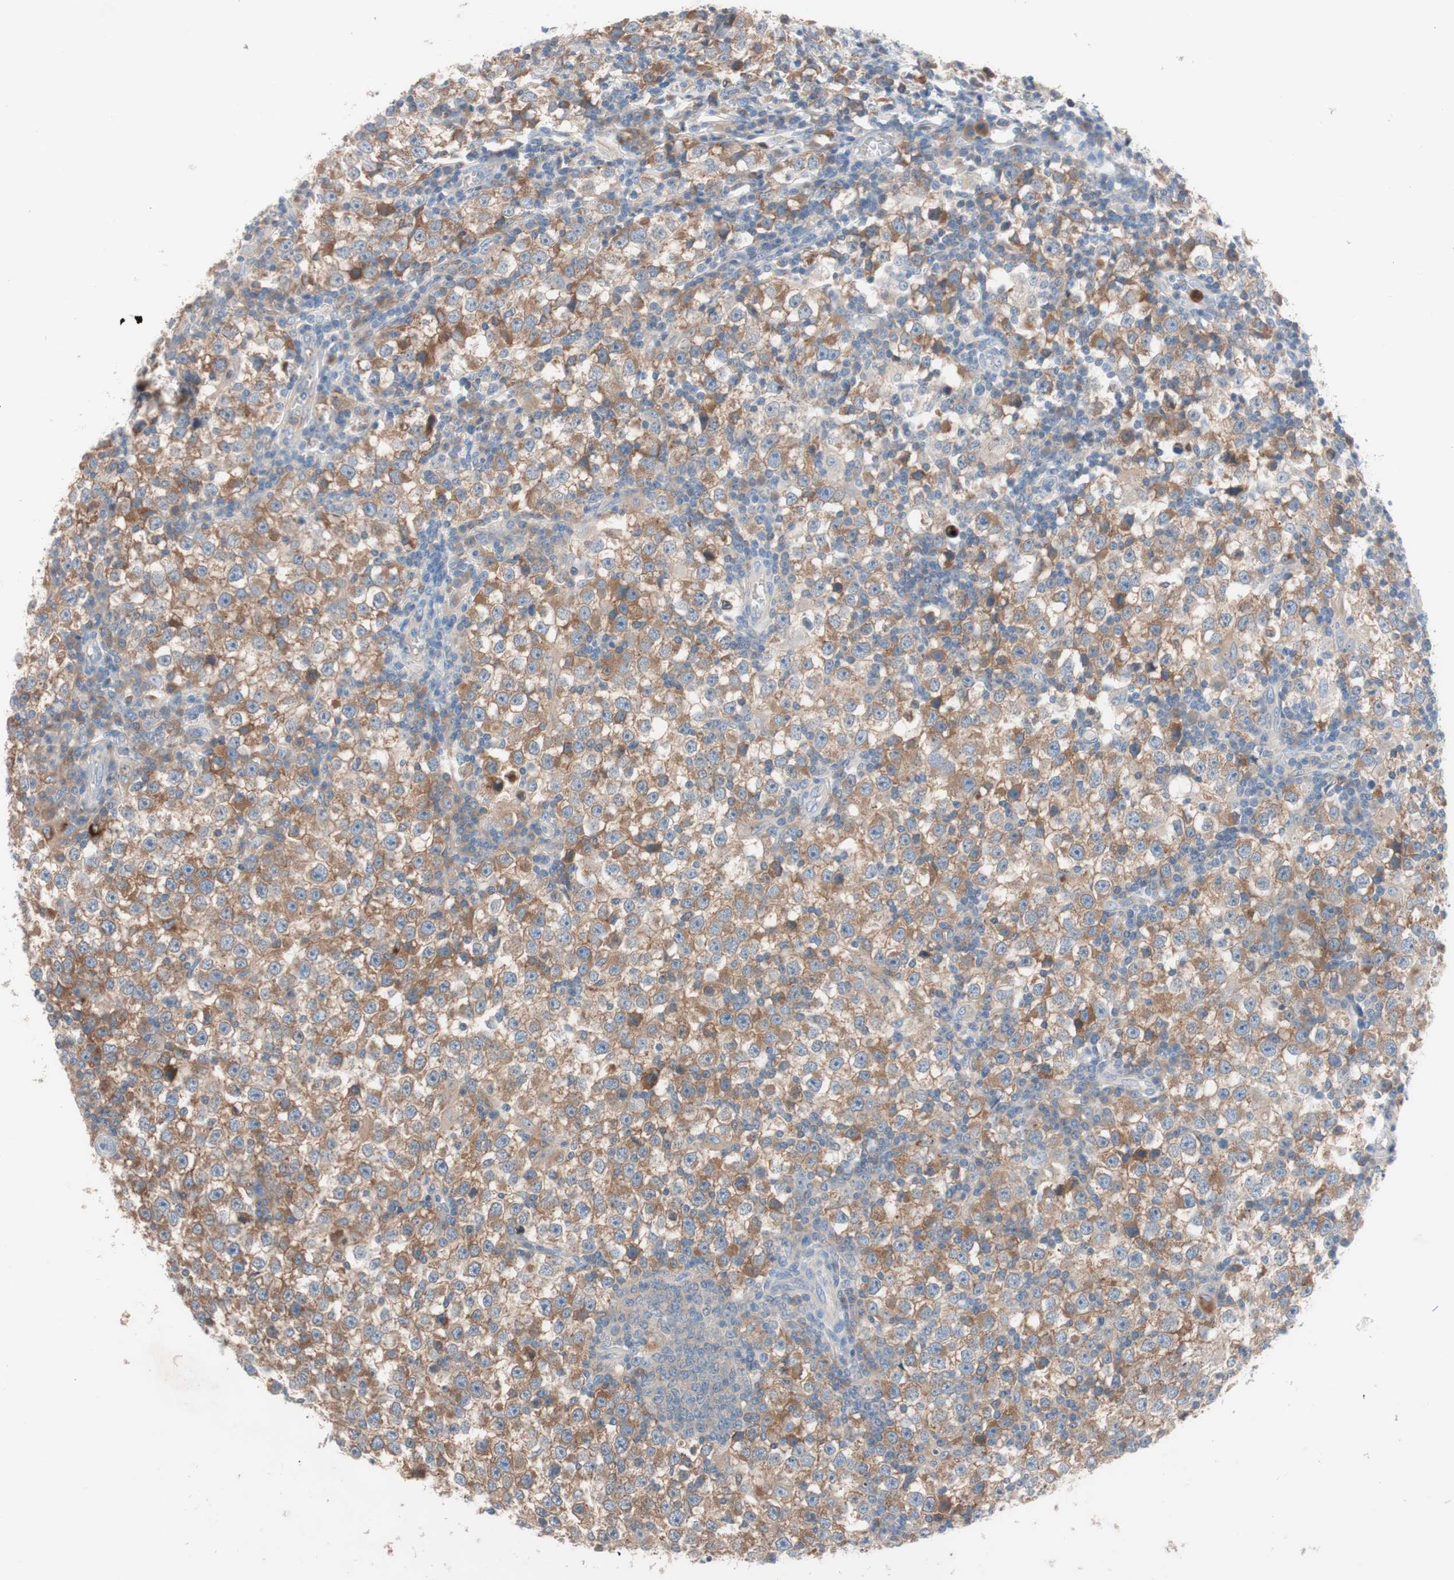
{"staining": {"intensity": "moderate", "quantity": ">75%", "location": "cytoplasmic/membranous"}, "tissue": "testis cancer", "cell_type": "Tumor cells", "image_type": "cancer", "snomed": [{"axis": "morphology", "description": "Seminoma, NOS"}, {"axis": "topography", "description": "Testis"}], "caption": "This photomicrograph displays IHC staining of testis cancer (seminoma), with medium moderate cytoplasmic/membranous staining in about >75% of tumor cells.", "gene": "CLEC4D", "patient": {"sex": "male", "age": 65}}